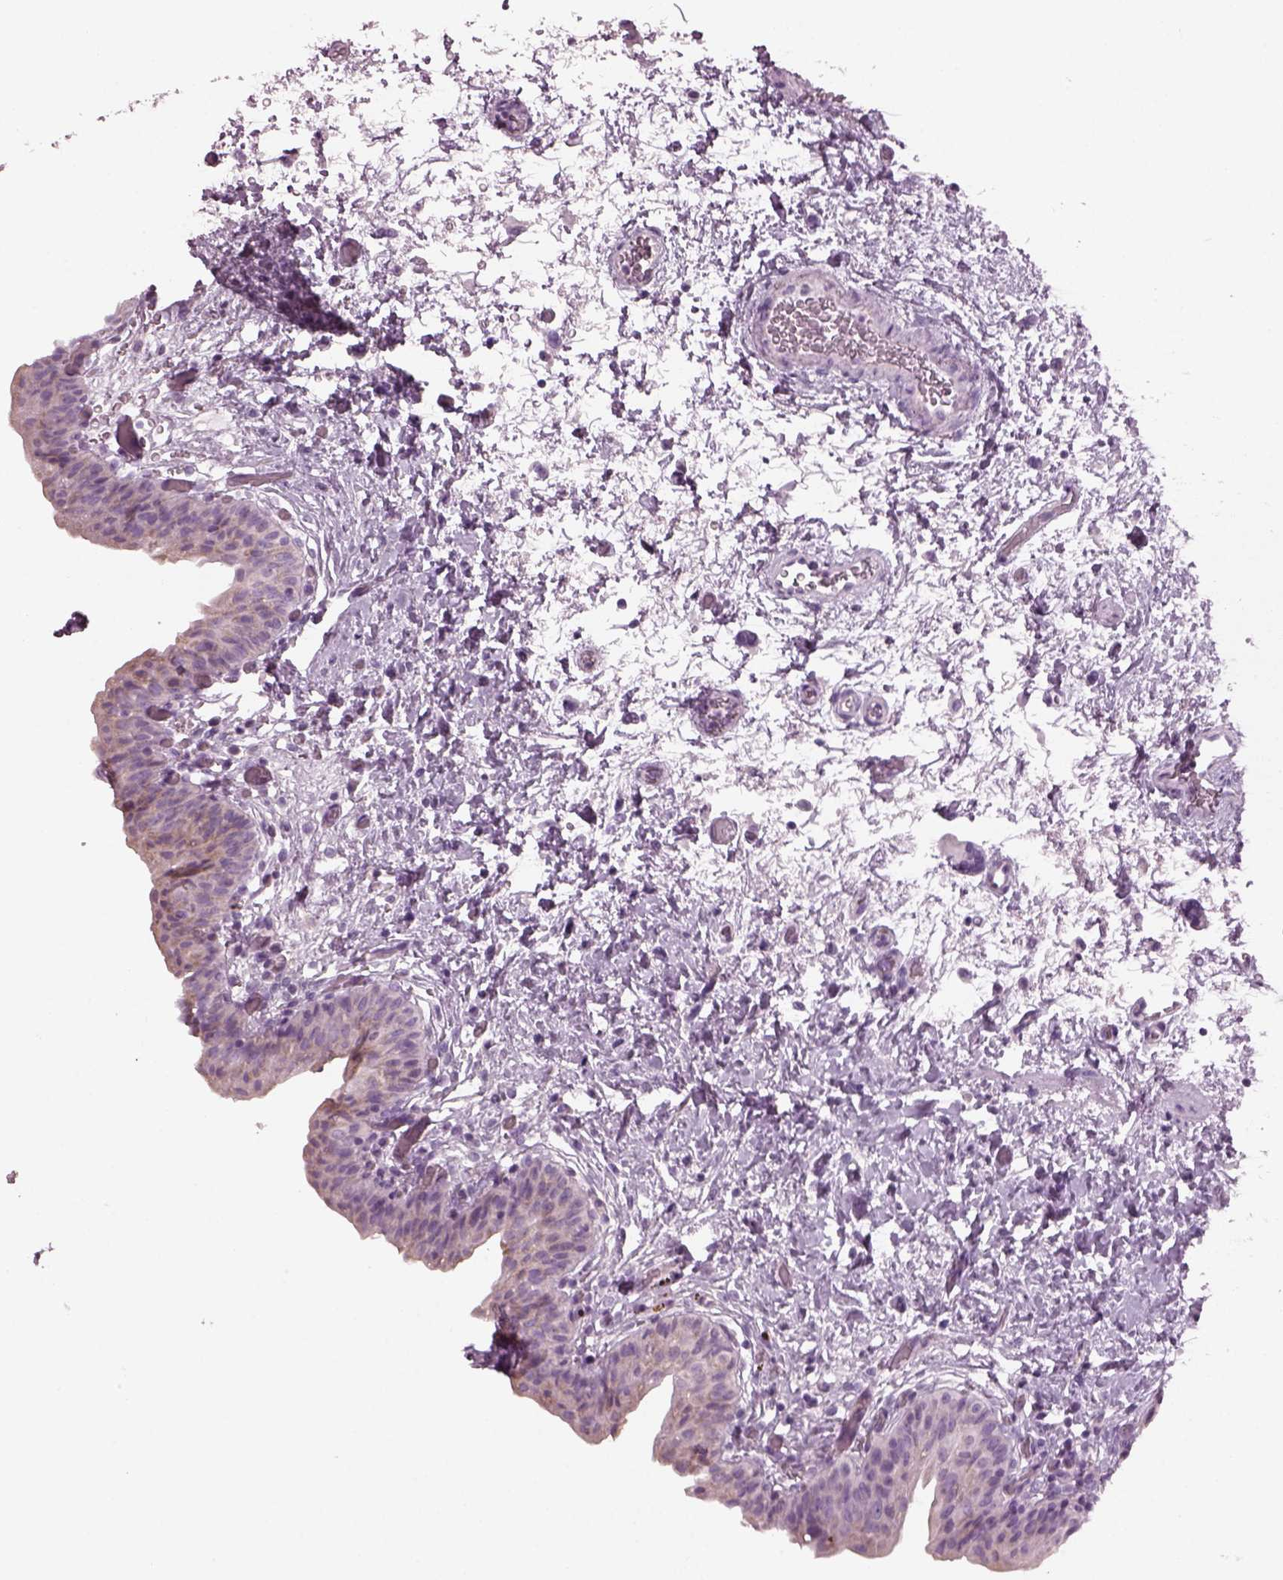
{"staining": {"intensity": "negative", "quantity": "none", "location": "none"}, "tissue": "urinary bladder", "cell_type": "Urothelial cells", "image_type": "normal", "snomed": [{"axis": "morphology", "description": "Normal tissue, NOS"}, {"axis": "topography", "description": "Urinary bladder"}], "caption": "Urinary bladder stained for a protein using immunohistochemistry (IHC) exhibits no staining urothelial cells.", "gene": "PDC", "patient": {"sex": "male", "age": 69}}